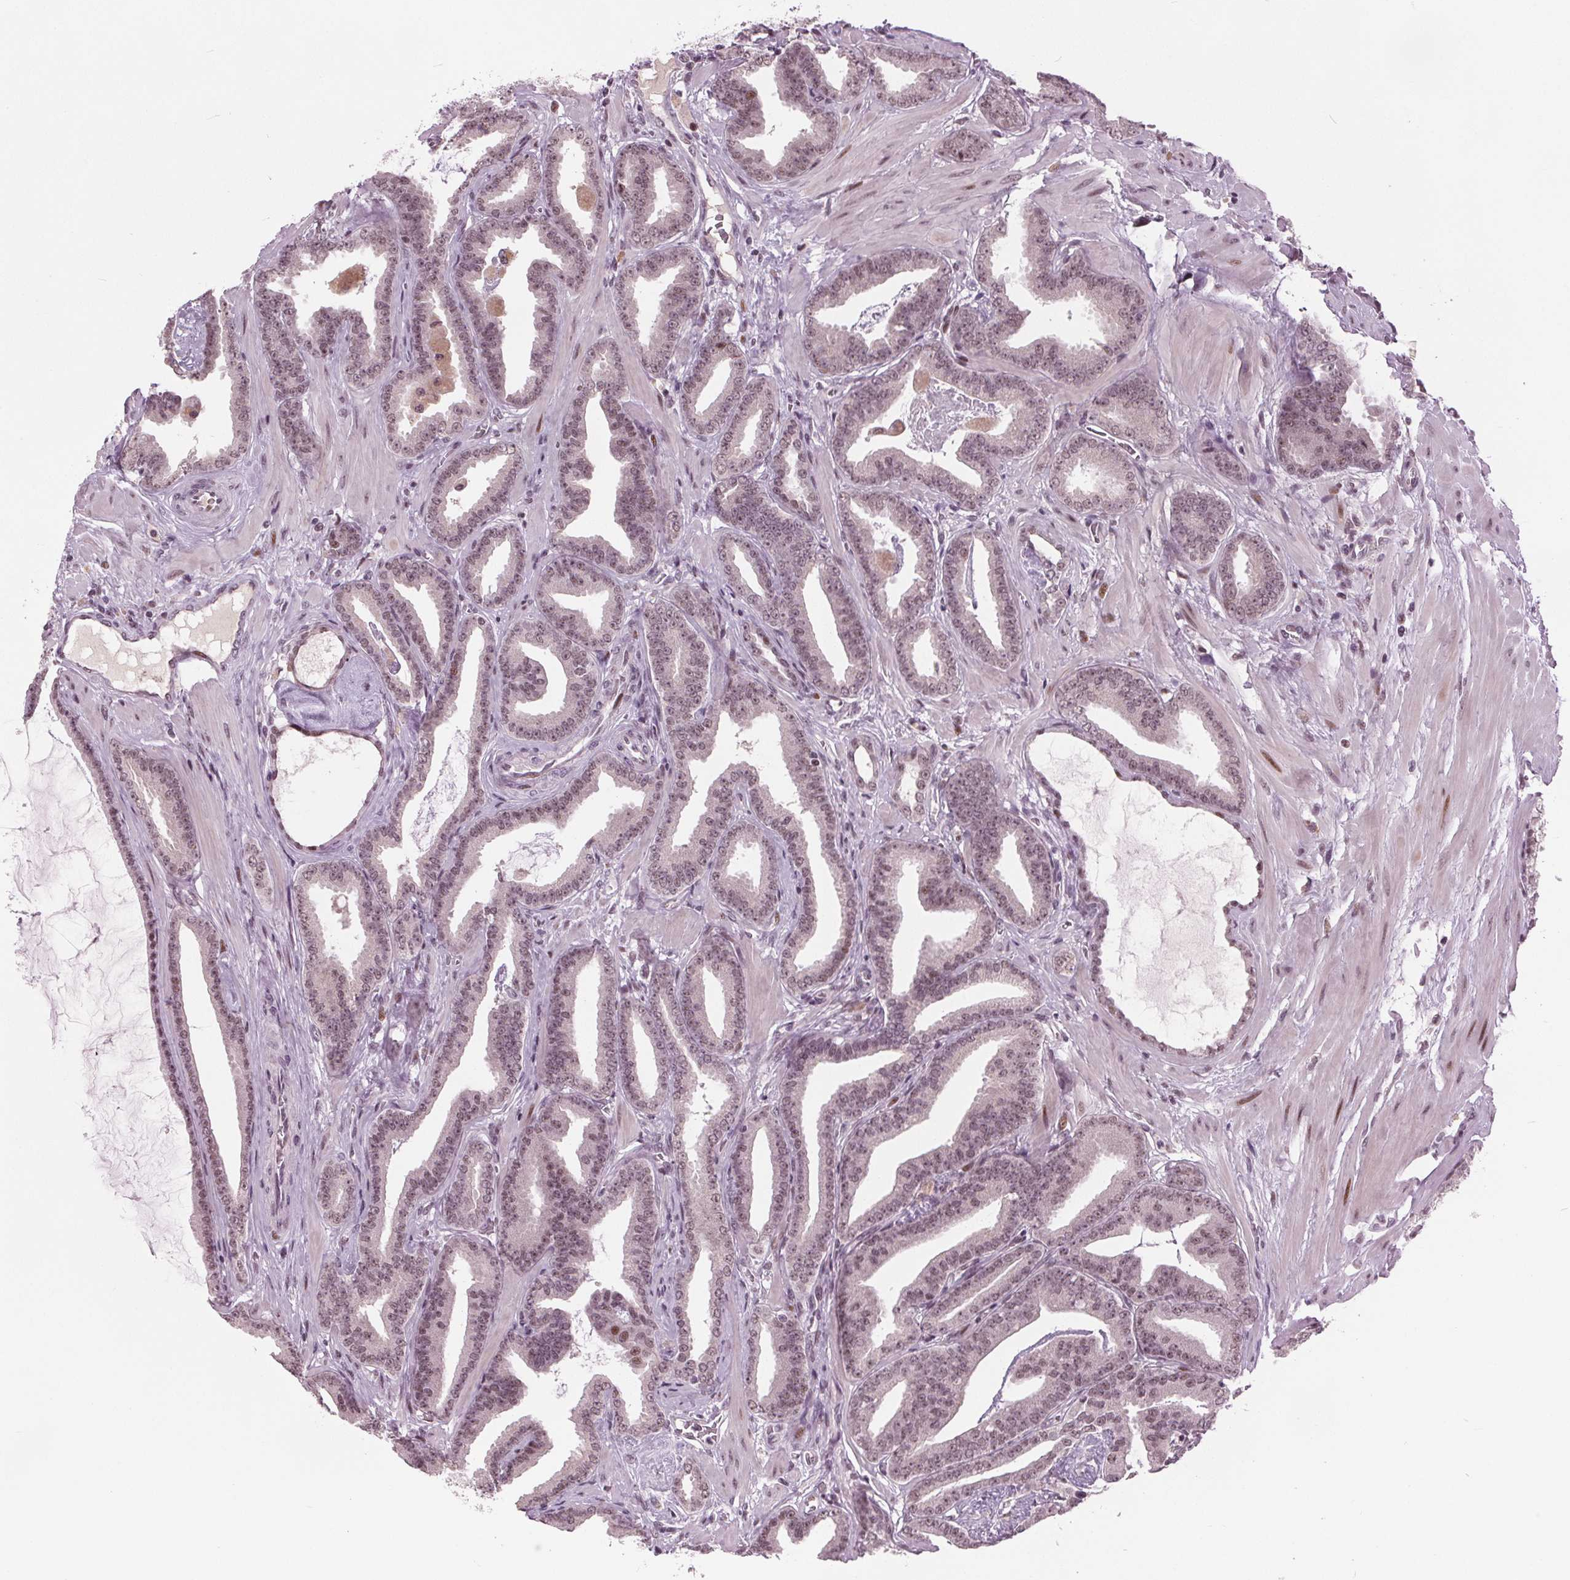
{"staining": {"intensity": "moderate", "quantity": ">75%", "location": "nuclear"}, "tissue": "prostate cancer", "cell_type": "Tumor cells", "image_type": "cancer", "snomed": [{"axis": "morphology", "description": "Adenocarcinoma, Low grade"}, {"axis": "topography", "description": "Prostate"}], "caption": "Immunohistochemical staining of human prostate cancer demonstrates medium levels of moderate nuclear protein expression in about >75% of tumor cells.", "gene": "TTC34", "patient": {"sex": "male", "age": 63}}